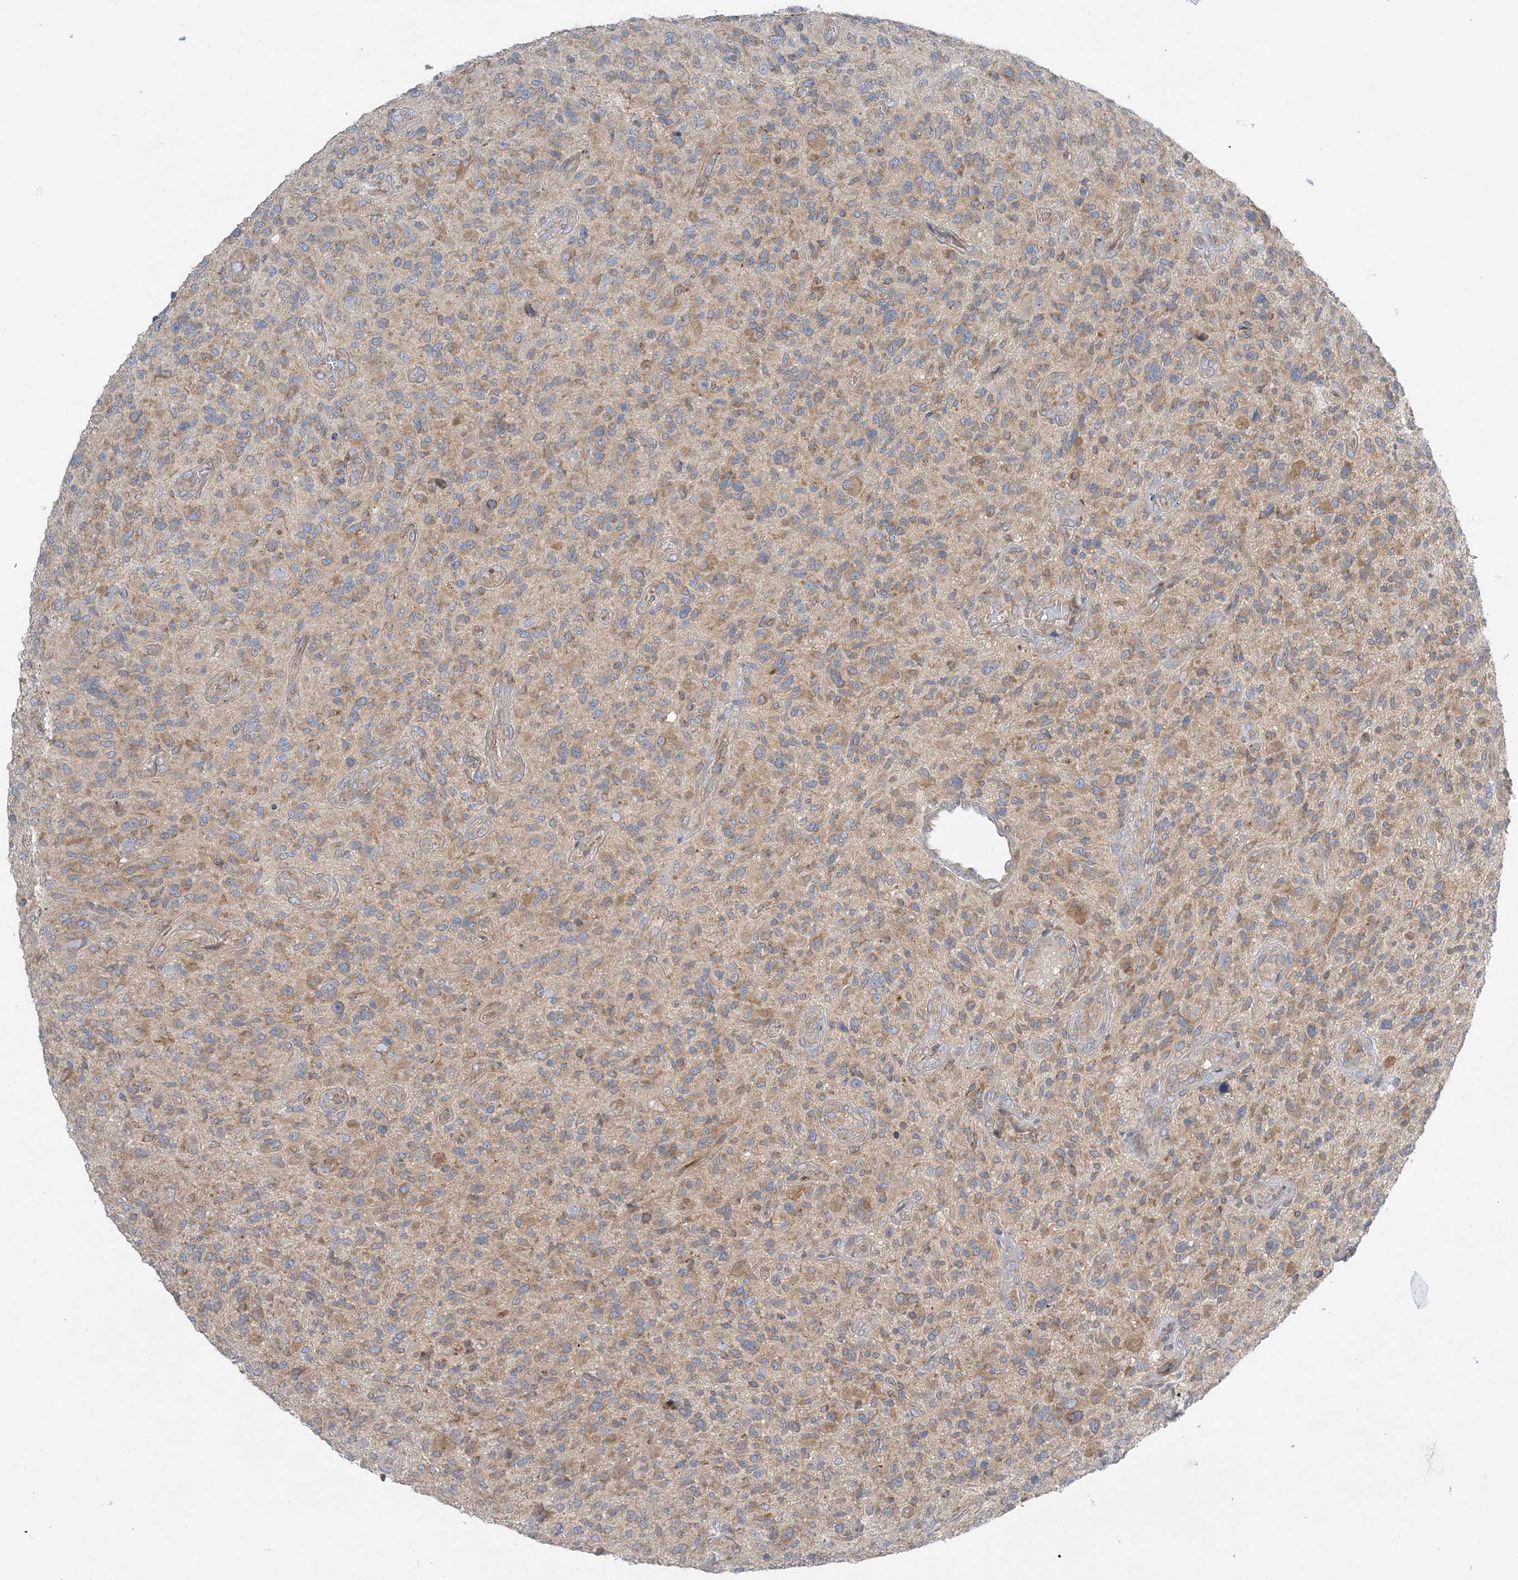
{"staining": {"intensity": "moderate", "quantity": "25%-75%", "location": "cytoplasmic/membranous"}, "tissue": "glioma", "cell_type": "Tumor cells", "image_type": "cancer", "snomed": [{"axis": "morphology", "description": "Glioma, malignant, High grade"}, {"axis": "topography", "description": "Brain"}], "caption": "Malignant high-grade glioma was stained to show a protein in brown. There is medium levels of moderate cytoplasmic/membranous positivity in about 25%-75% of tumor cells.", "gene": "FAM114A2", "patient": {"sex": "male", "age": 47}}